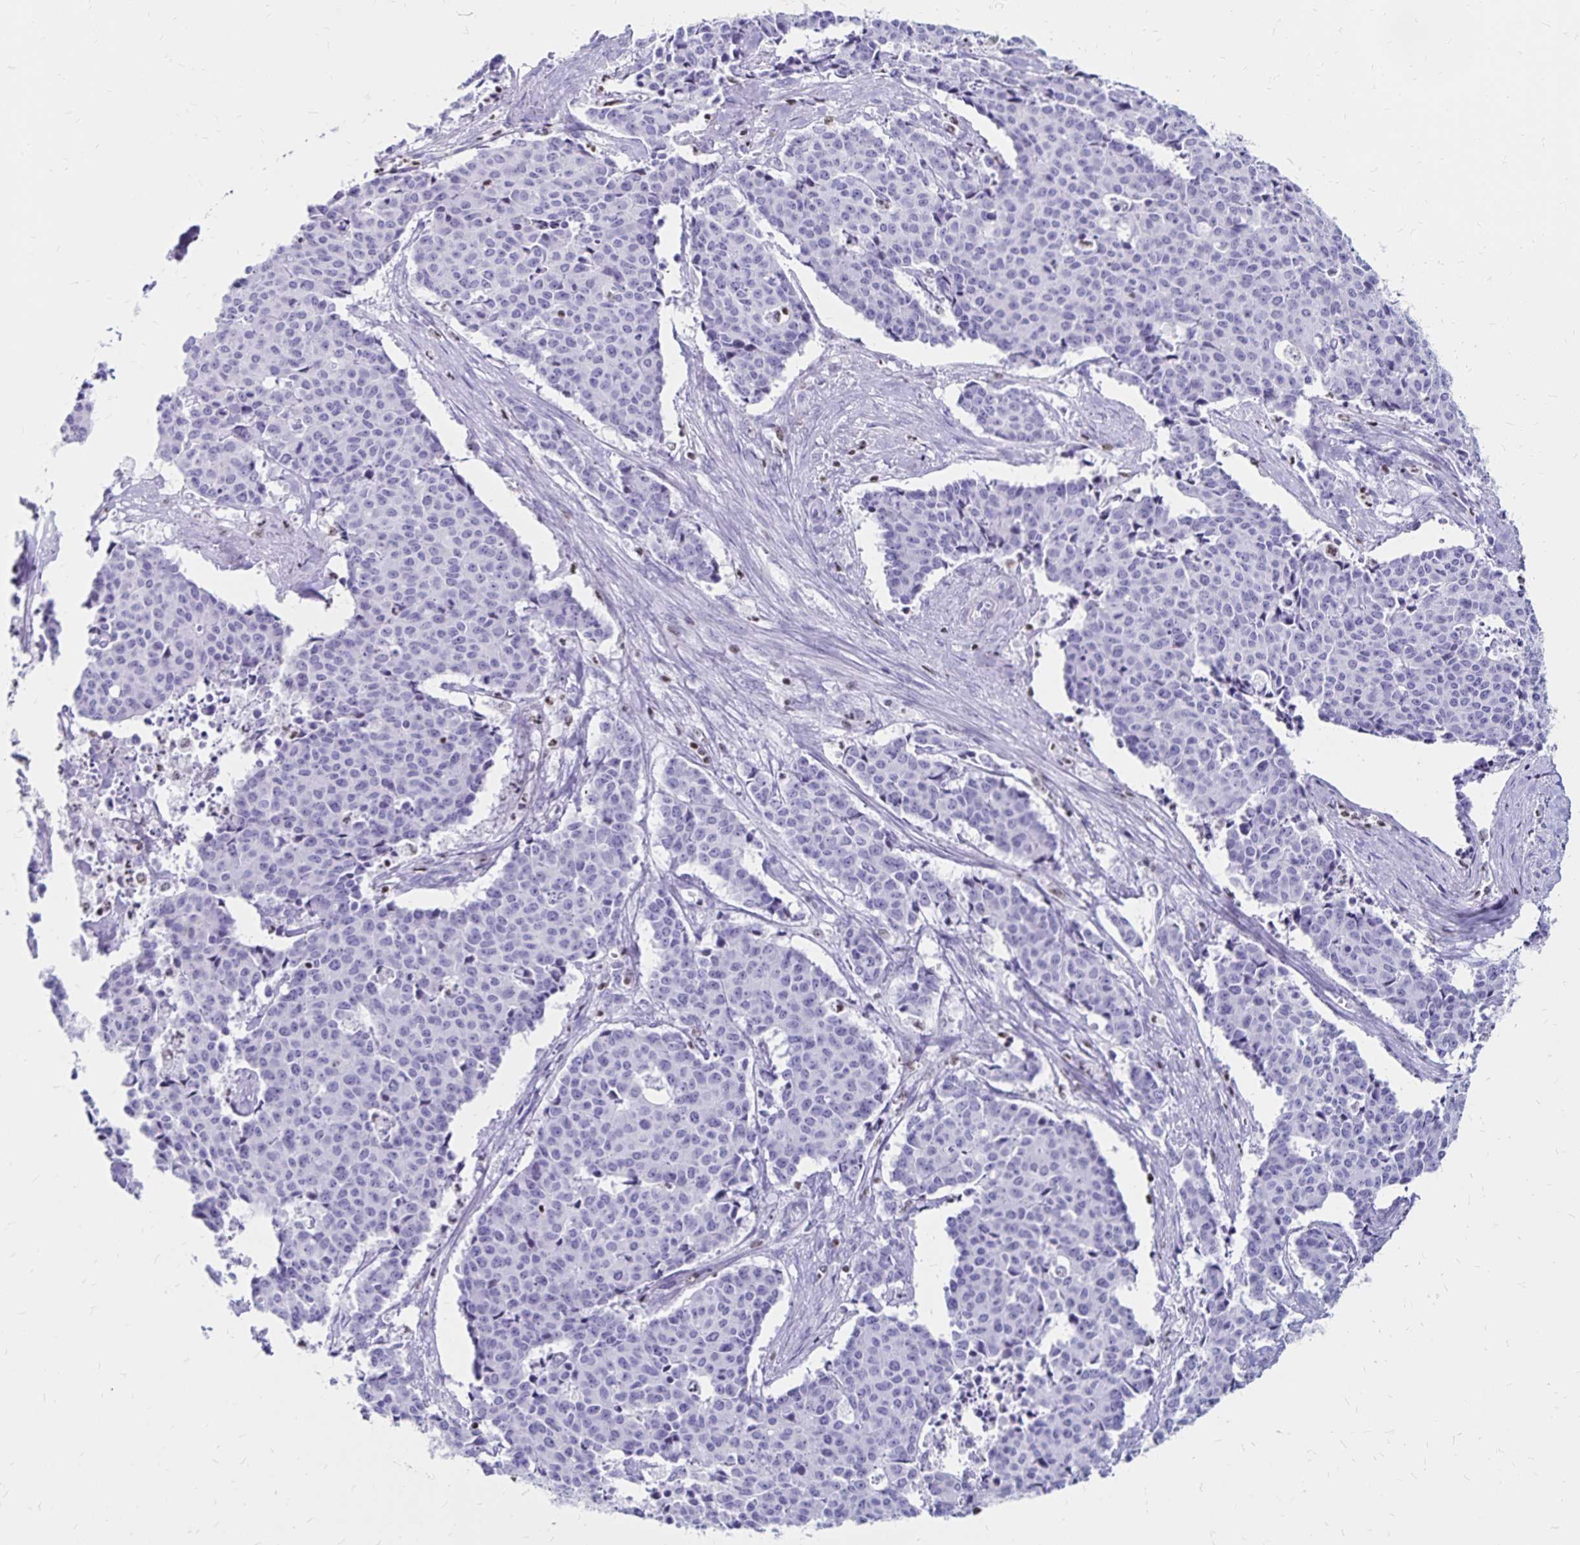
{"staining": {"intensity": "negative", "quantity": "none", "location": "none"}, "tissue": "cervical cancer", "cell_type": "Tumor cells", "image_type": "cancer", "snomed": [{"axis": "morphology", "description": "Squamous cell carcinoma, NOS"}, {"axis": "topography", "description": "Cervix"}], "caption": "An image of cervical cancer (squamous cell carcinoma) stained for a protein reveals no brown staining in tumor cells.", "gene": "IKZF1", "patient": {"sex": "female", "age": 28}}